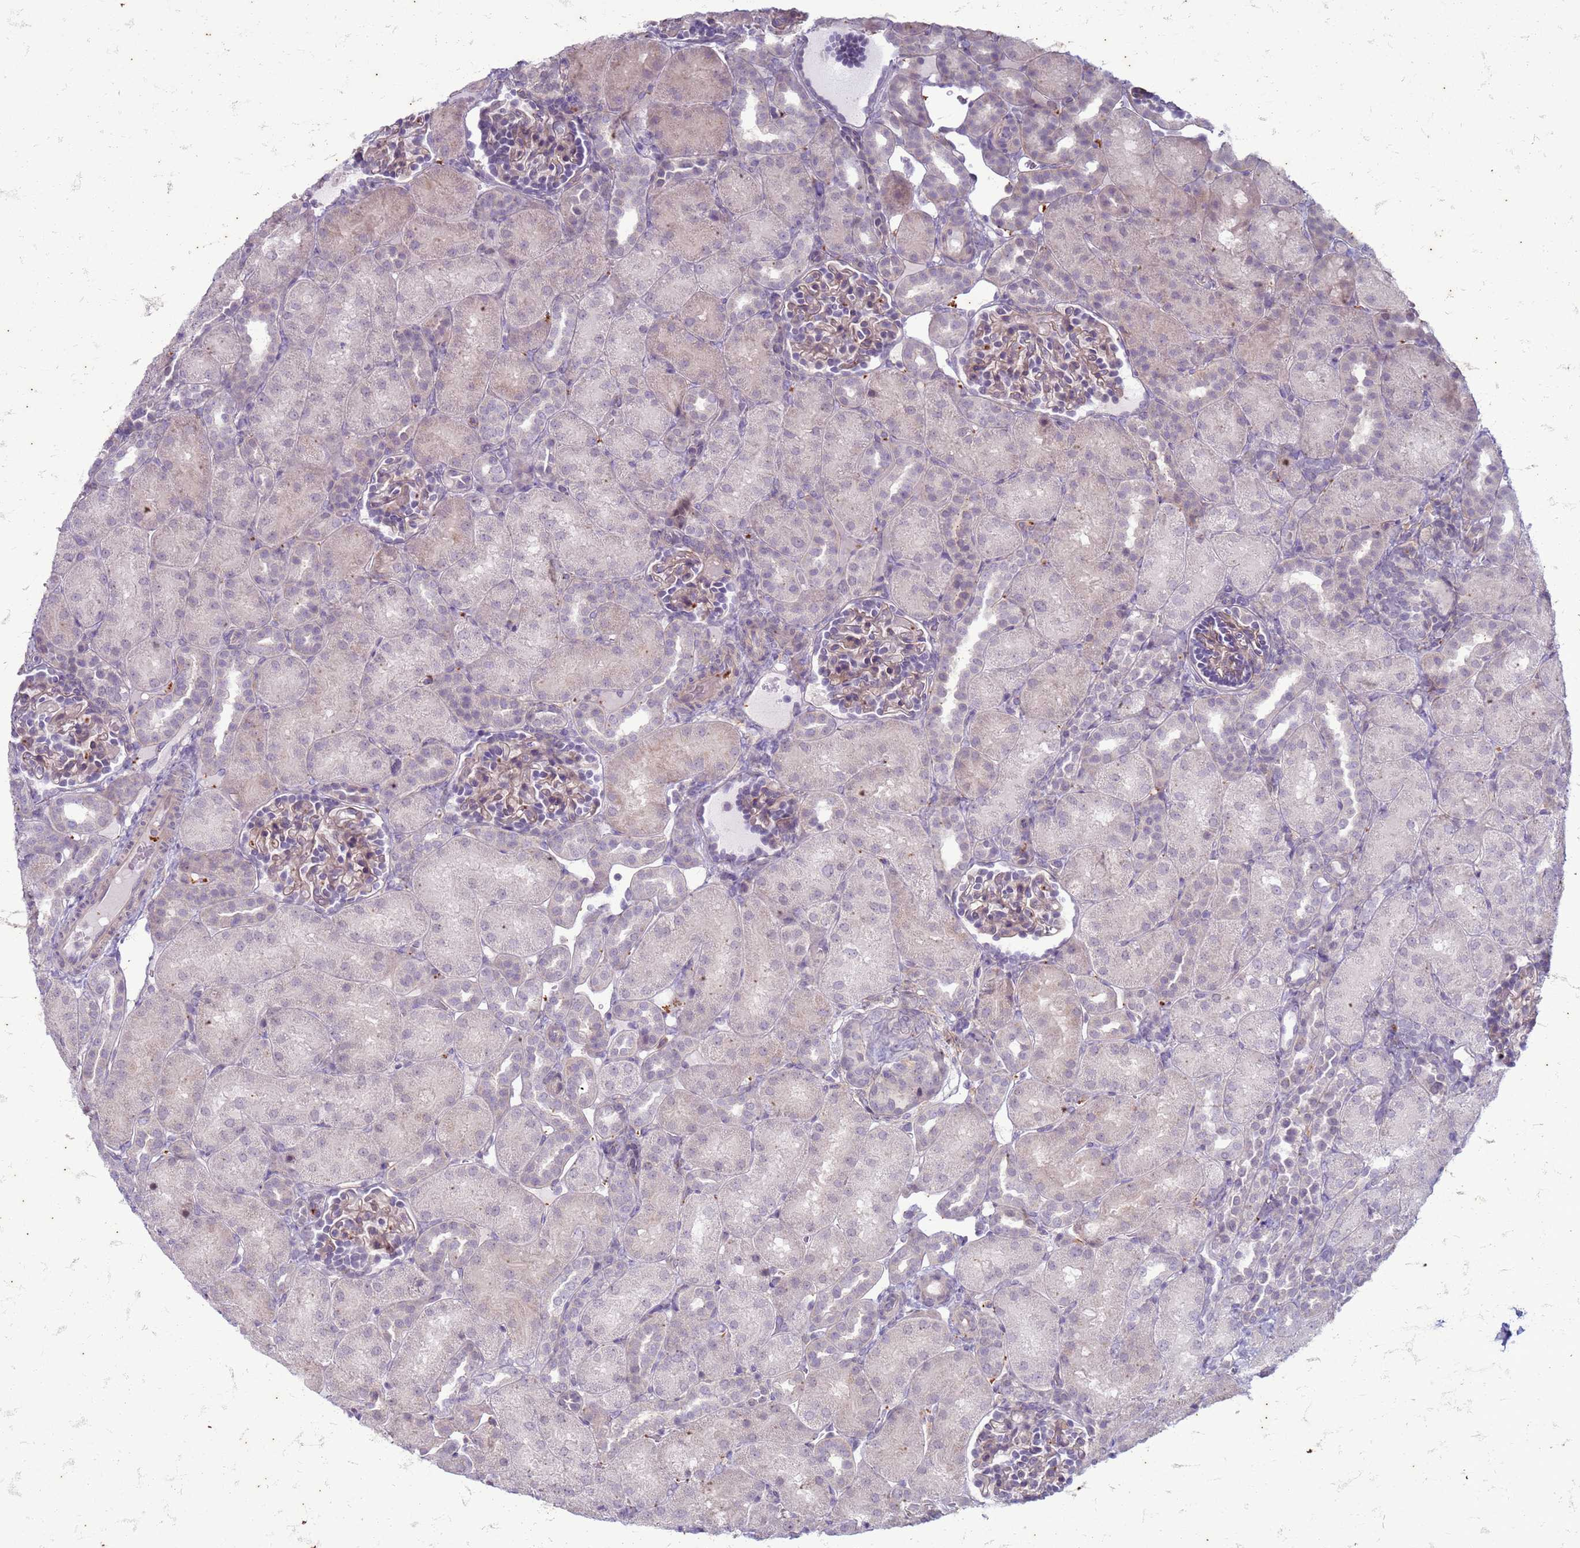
{"staining": {"intensity": "weak", "quantity": "<25%", "location": "cytoplasmic/membranous"}, "tissue": "kidney", "cell_type": "Cells in glomeruli", "image_type": "normal", "snomed": [{"axis": "morphology", "description": "Normal tissue, NOS"}, {"axis": "topography", "description": "Kidney"}], "caption": "Immunohistochemical staining of benign kidney demonstrates no significant expression in cells in glomeruli.", "gene": "SLC15A3", "patient": {"sex": "male", "age": 1}}